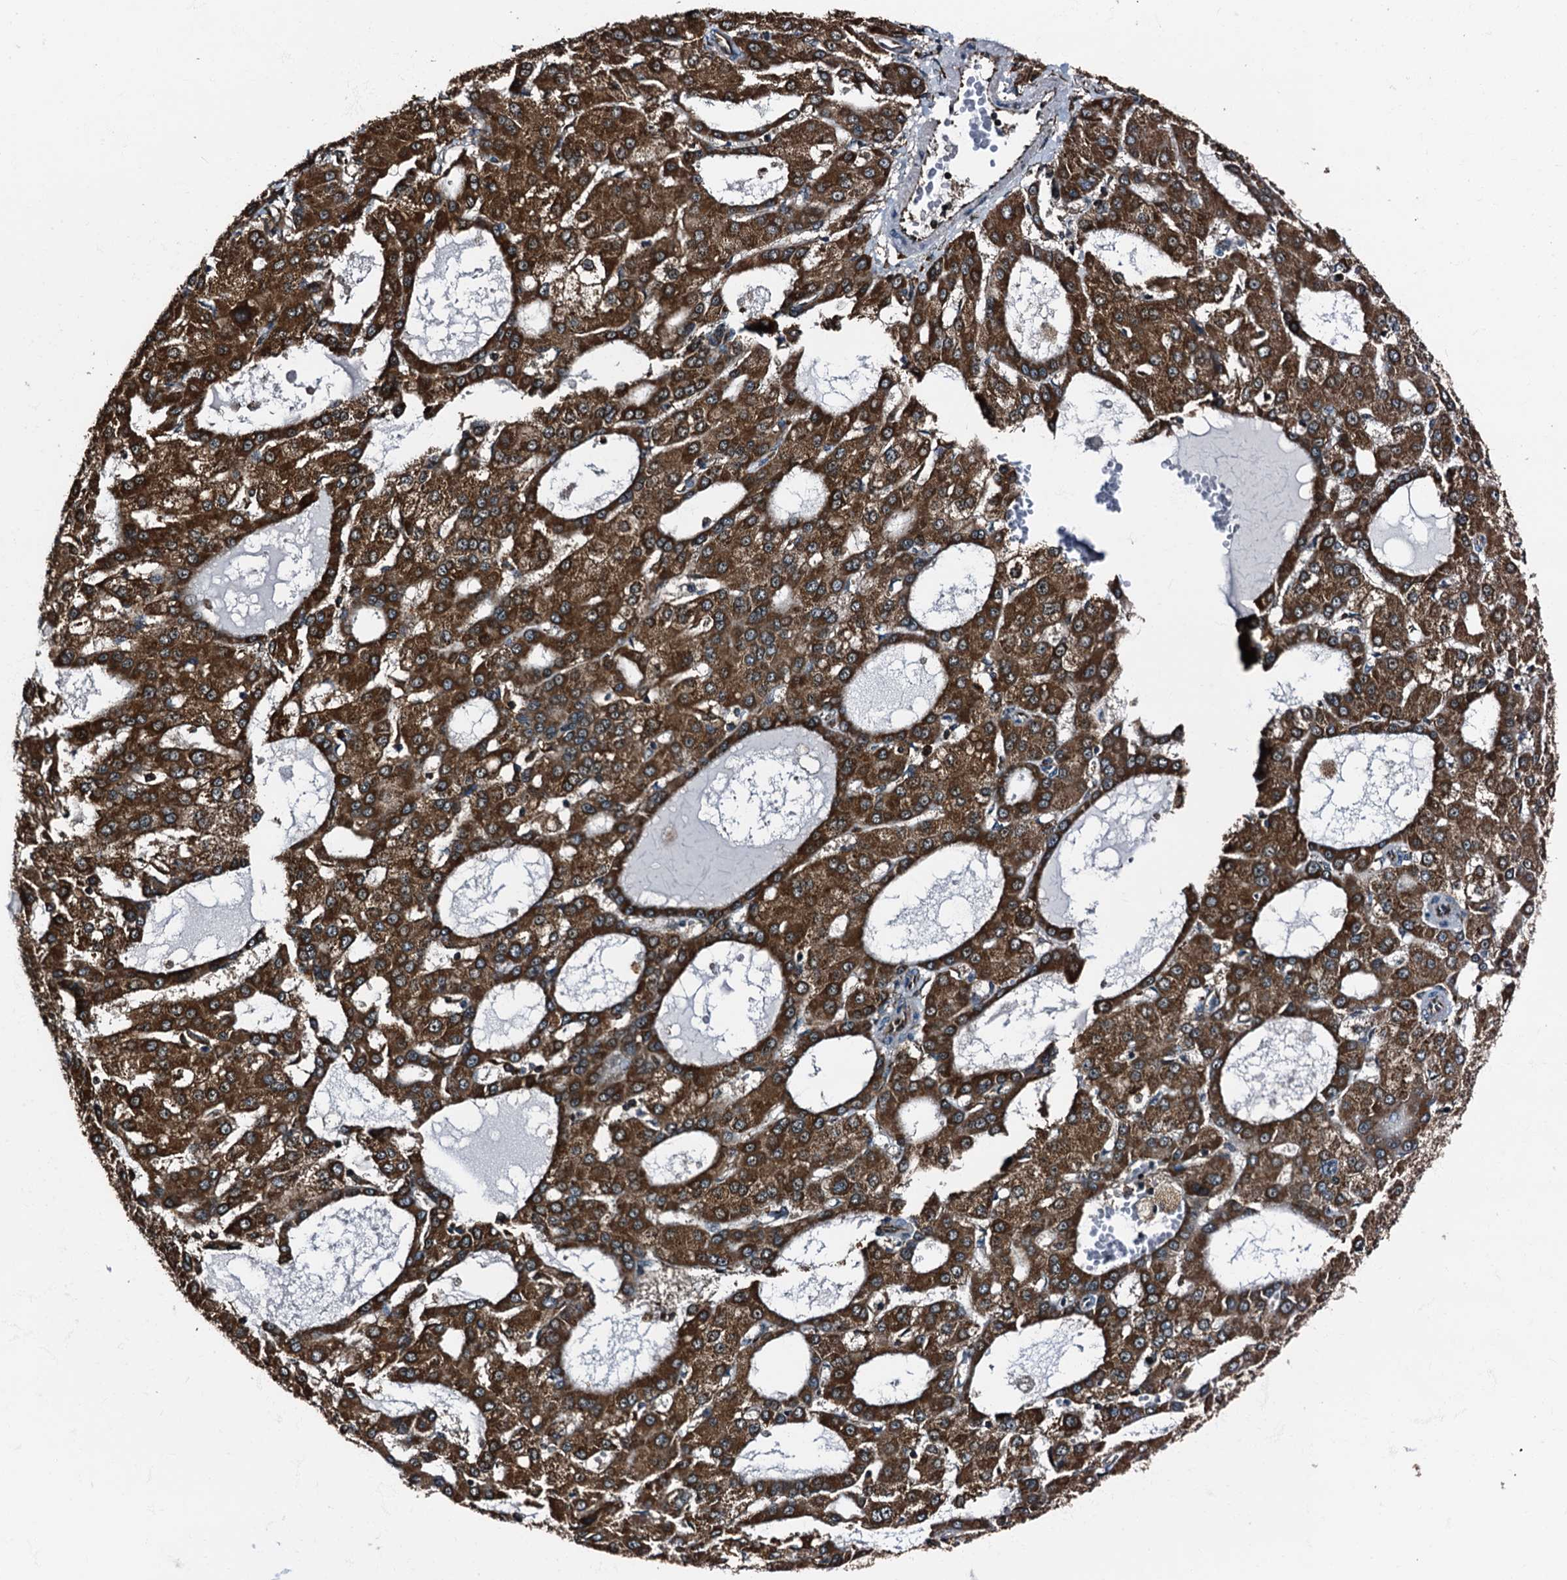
{"staining": {"intensity": "strong", "quantity": ">75%", "location": "cytoplasmic/membranous"}, "tissue": "liver cancer", "cell_type": "Tumor cells", "image_type": "cancer", "snomed": [{"axis": "morphology", "description": "Carcinoma, Hepatocellular, NOS"}, {"axis": "topography", "description": "Liver"}], "caption": "Liver hepatocellular carcinoma stained with a brown dye reveals strong cytoplasmic/membranous positive positivity in about >75% of tumor cells.", "gene": "ATP2C1", "patient": {"sex": "male", "age": 47}}